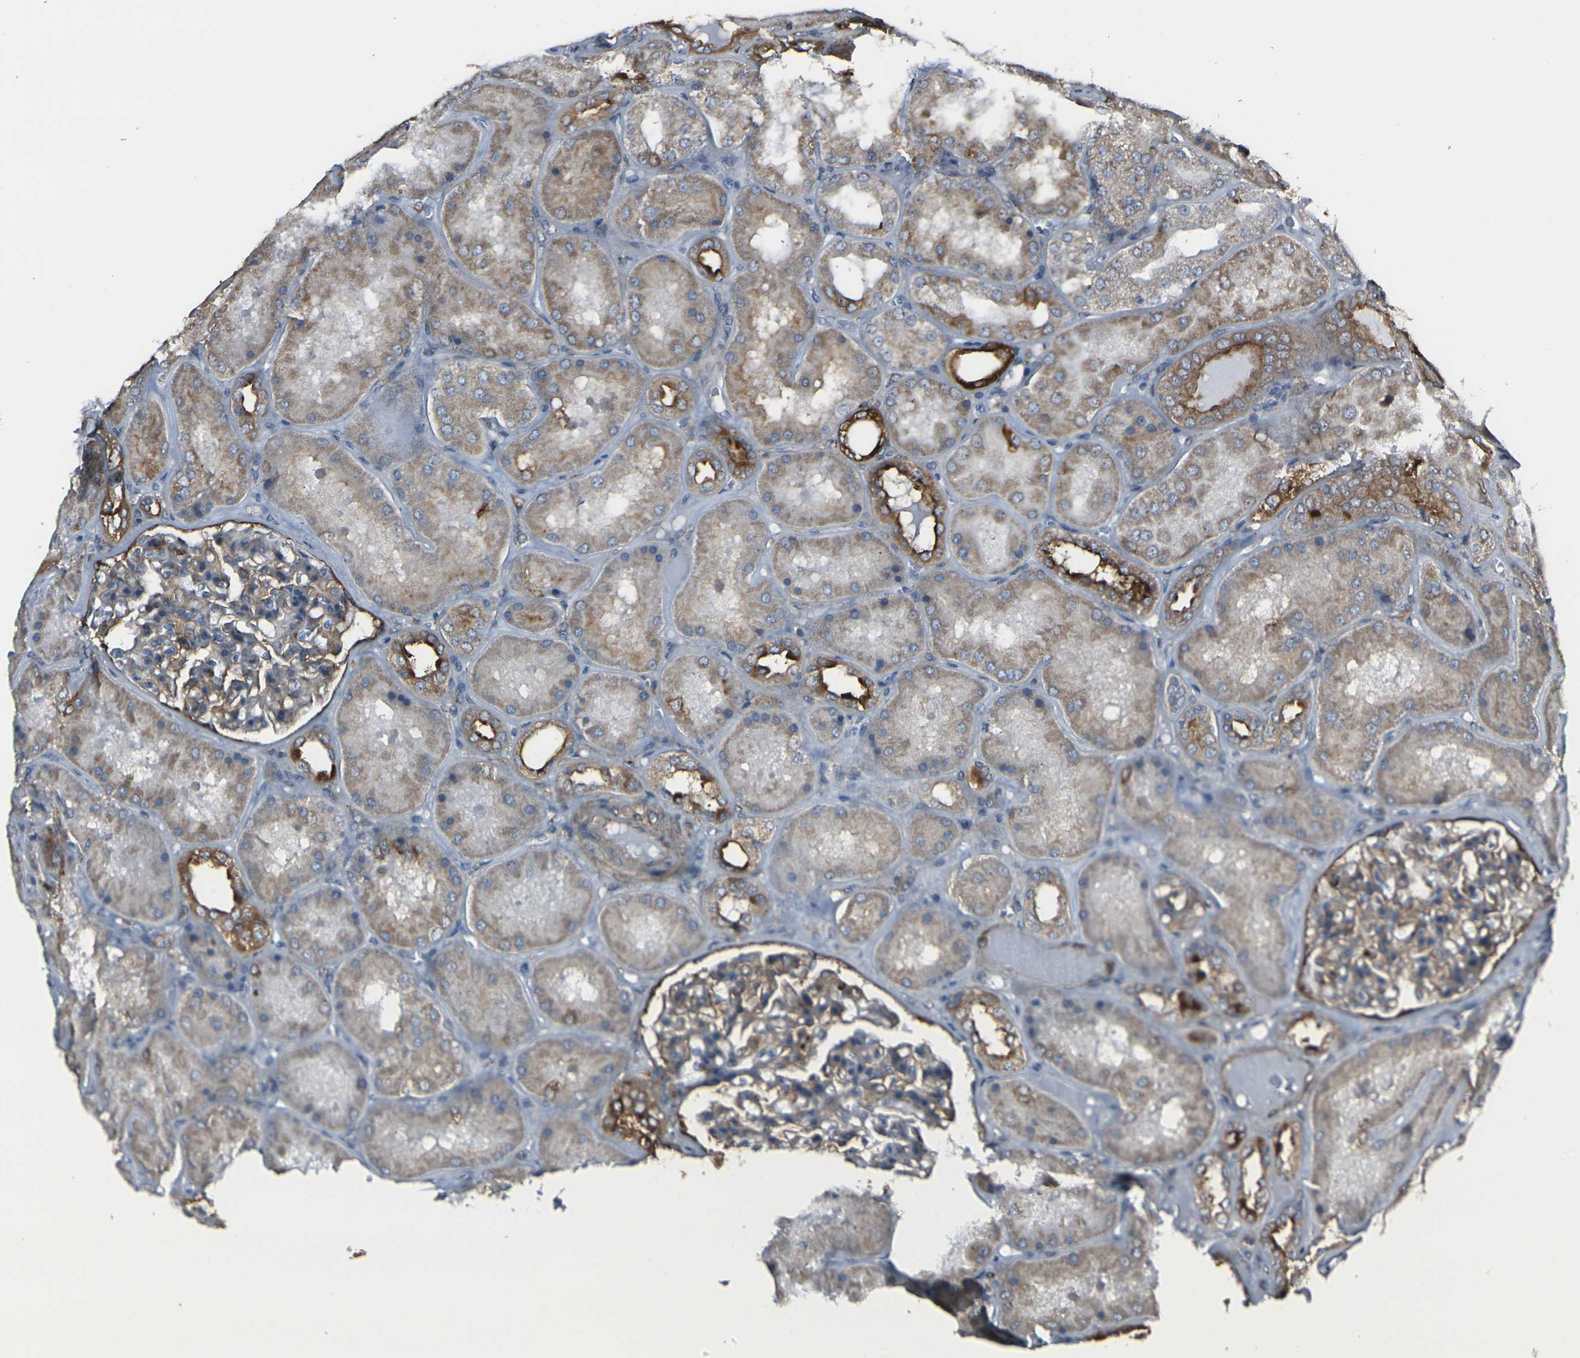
{"staining": {"intensity": "moderate", "quantity": "25%-75%", "location": "cytoplasmic/membranous"}, "tissue": "kidney", "cell_type": "Cells in glomeruli", "image_type": "normal", "snomed": [{"axis": "morphology", "description": "Normal tissue, NOS"}, {"axis": "topography", "description": "Kidney"}], "caption": "This is a photomicrograph of immunohistochemistry staining of unremarkable kidney, which shows moderate positivity in the cytoplasmic/membranous of cells in glomeruli.", "gene": "MYOF", "patient": {"sex": "female", "age": 56}}